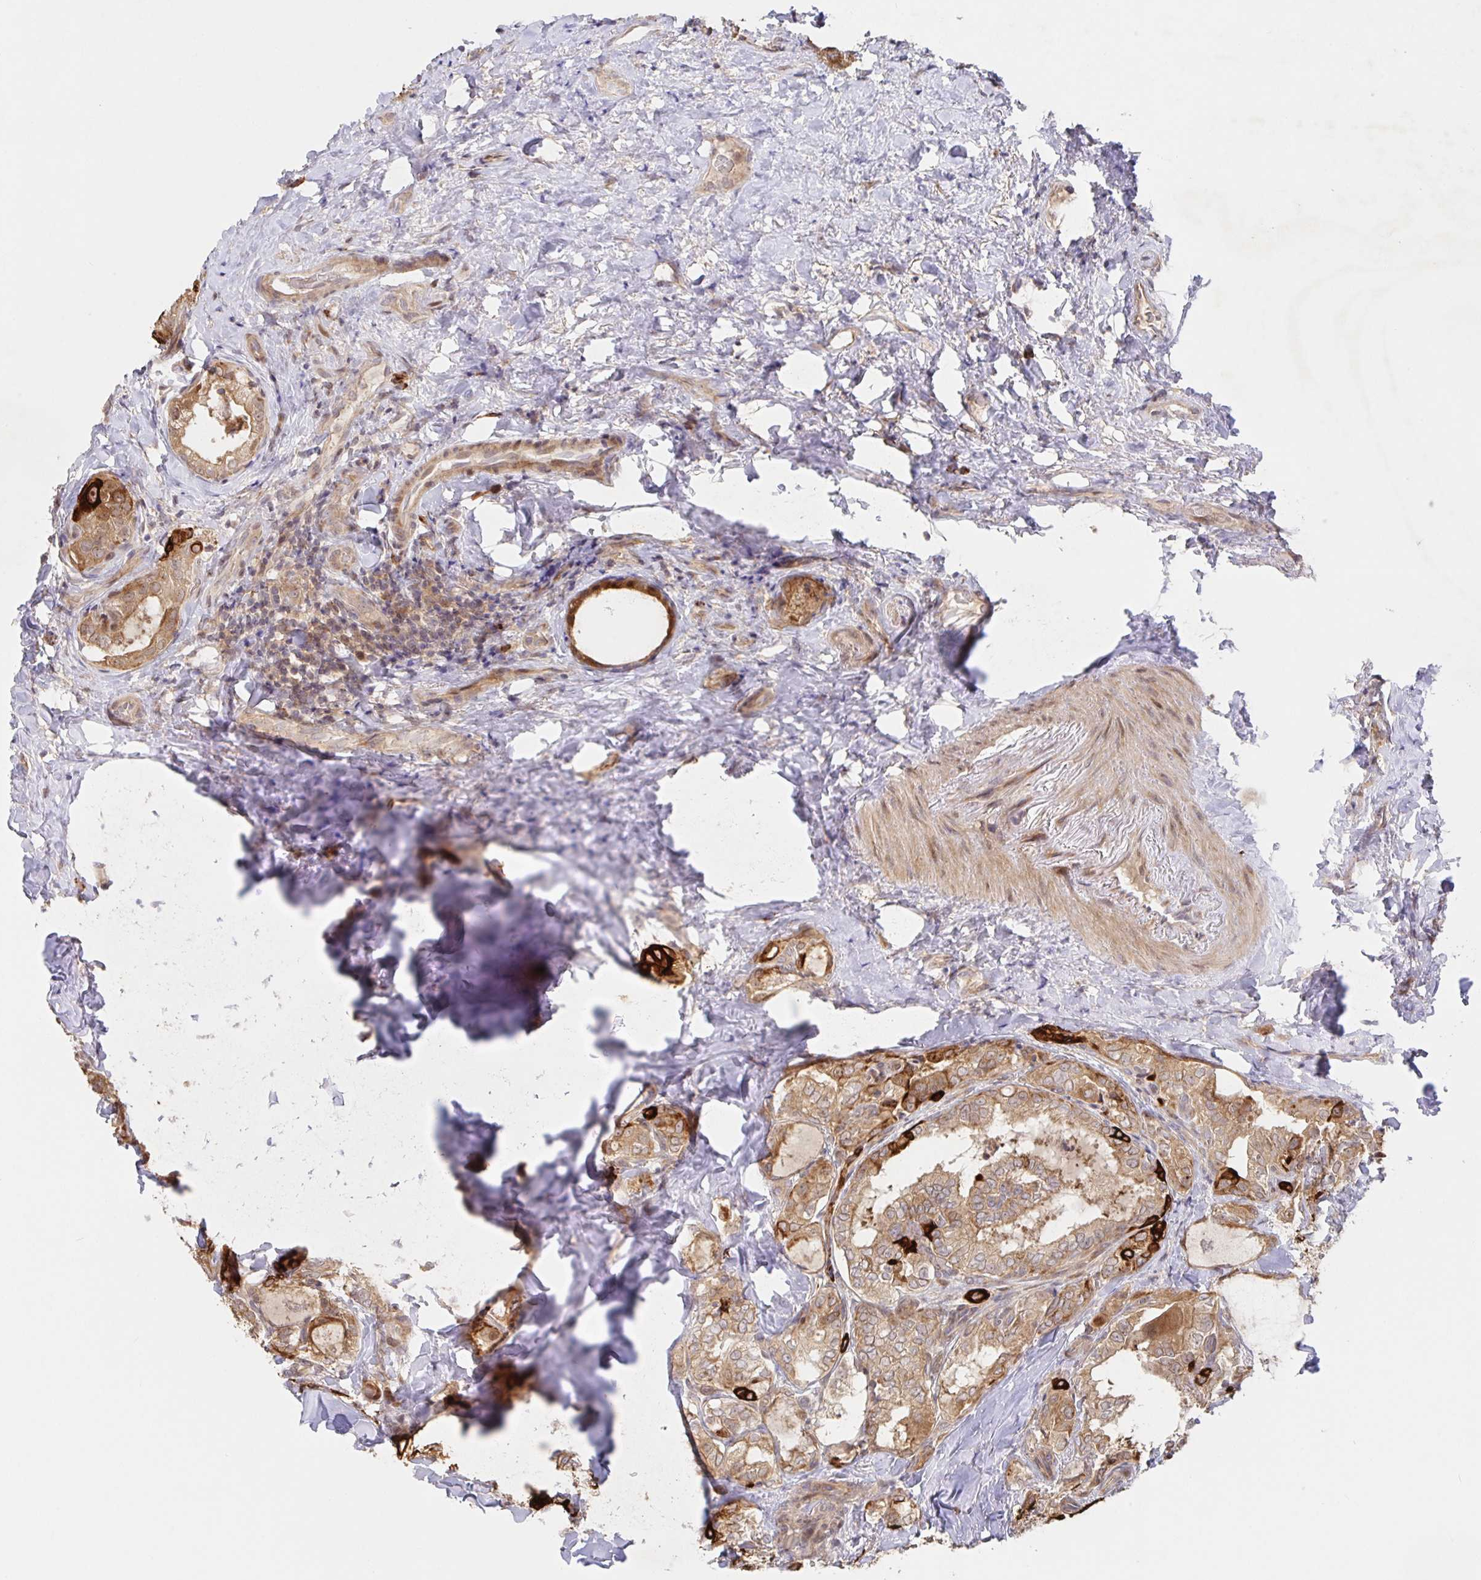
{"staining": {"intensity": "moderate", "quantity": ">75%", "location": "cytoplasmic/membranous"}, "tissue": "thyroid cancer", "cell_type": "Tumor cells", "image_type": "cancer", "snomed": [{"axis": "morphology", "description": "Papillary adenocarcinoma, NOS"}, {"axis": "topography", "description": "Thyroid gland"}], "caption": "Moderate cytoplasmic/membranous staining is appreciated in about >75% of tumor cells in papillary adenocarcinoma (thyroid). The staining is performed using DAB (3,3'-diaminobenzidine) brown chromogen to label protein expression. The nuclei are counter-stained blue using hematoxylin.", "gene": "AACS", "patient": {"sex": "female", "age": 75}}